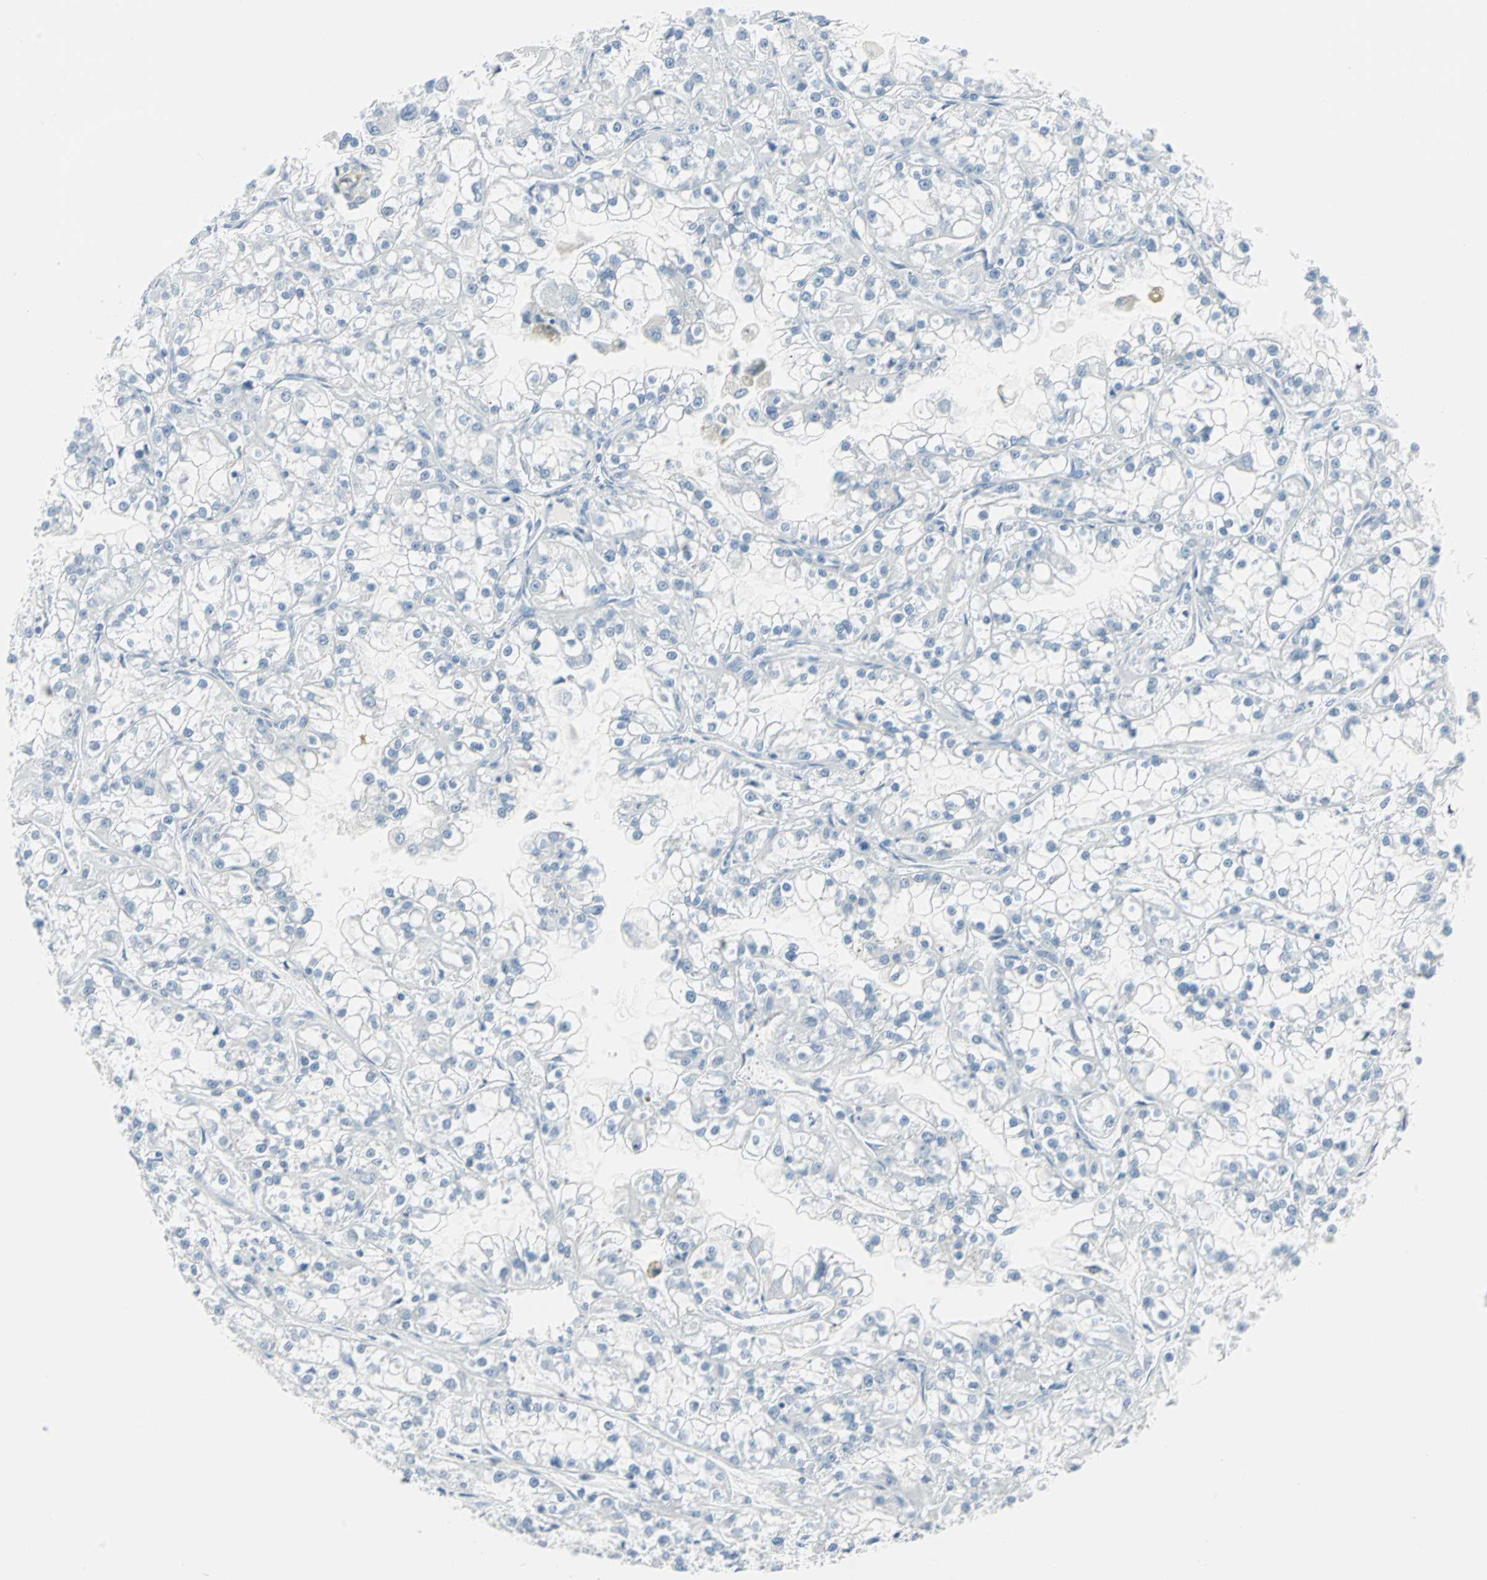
{"staining": {"intensity": "negative", "quantity": "none", "location": "none"}, "tissue": "renal cancer", "cell_type": "Tumor cells", "image_type": "cancer", "snomed": [{"axis": "morphology", "description": "Adenocarcinoma, NOS"}, {"axis": "topography", "description": "Kidney"}], "caption": "IHC micrograph of neoplastic tissue: adenocarcinoma (renal) stained with DAB (3,3'-diaminobenzidine) exhibits no significant protein expression in tumor cells. (Stains: DAB (3,3'-diaminobenzidine) immunohistochemistry (IHC) with hematoxylin counter stain, Microscopy: brightfield microscopy at high magnification).", "gene": "STX1A", "patient": {"sex": "female", "age": 52}}